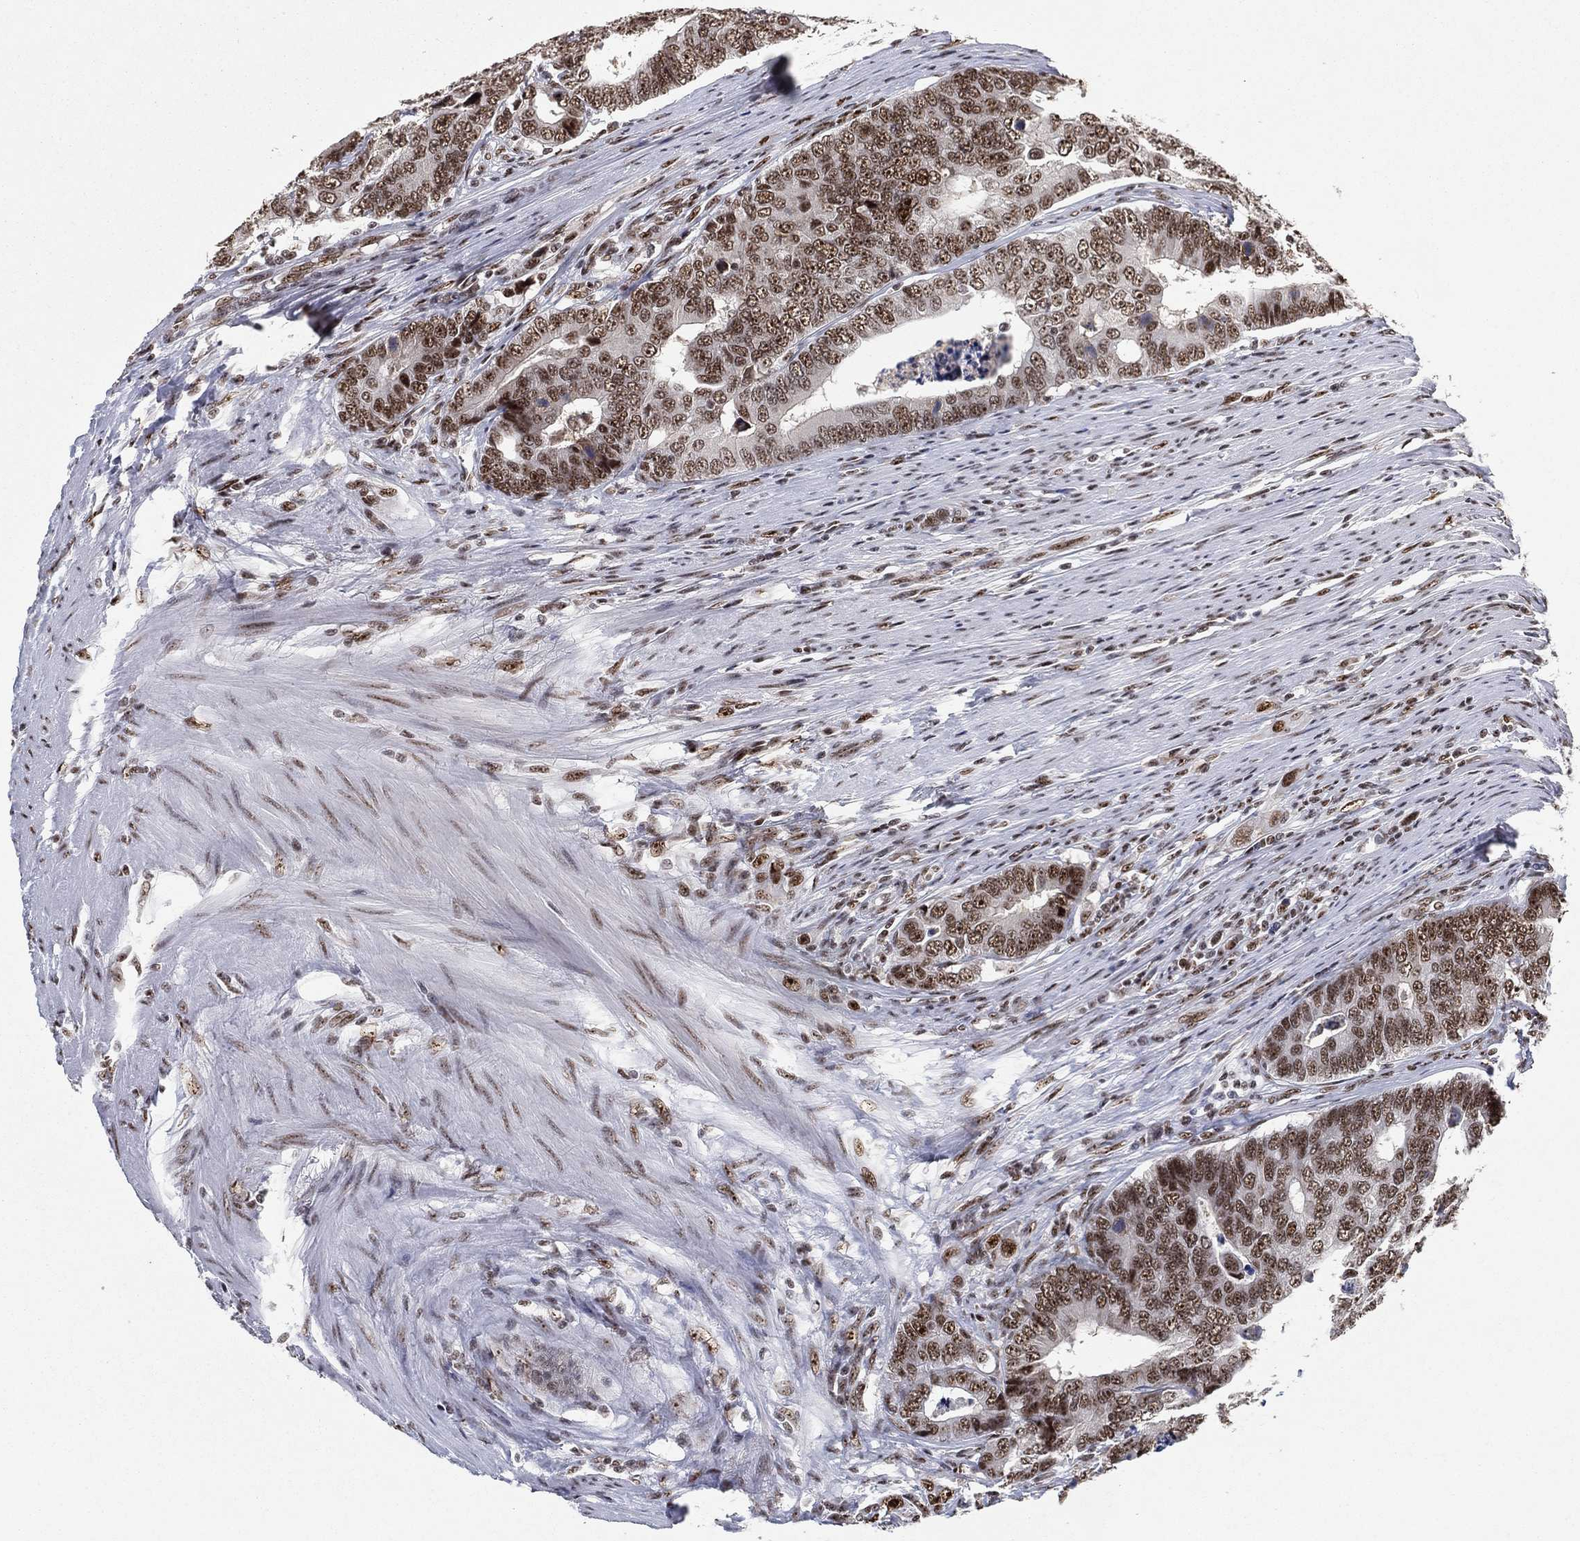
{"staining": {"intensity": "moderate", "quantity": ">75%", "location": "nuclear"}, "tissue": "colorectal cancer", "cell_type": "Tumor cells", "image_type": "cancer", "snomed": [{"axis": "morphology", "description": "Adenocarcinoma, NOS"}, {"axis": "topography", "description": "Colon"}], "caption": "DAB immunohistochemical staining of colorectal cancer exhibits moderate nuclear protein staining in about >75% of tumor cells. The staining was performed using DAB (3,3'-diaminobenzidine), with brown indicating positive protein expression. Nuclei are stained blue with hematoxylin.", "gene": "DDX27", "patient": {"sex": "female", "age": 72}}